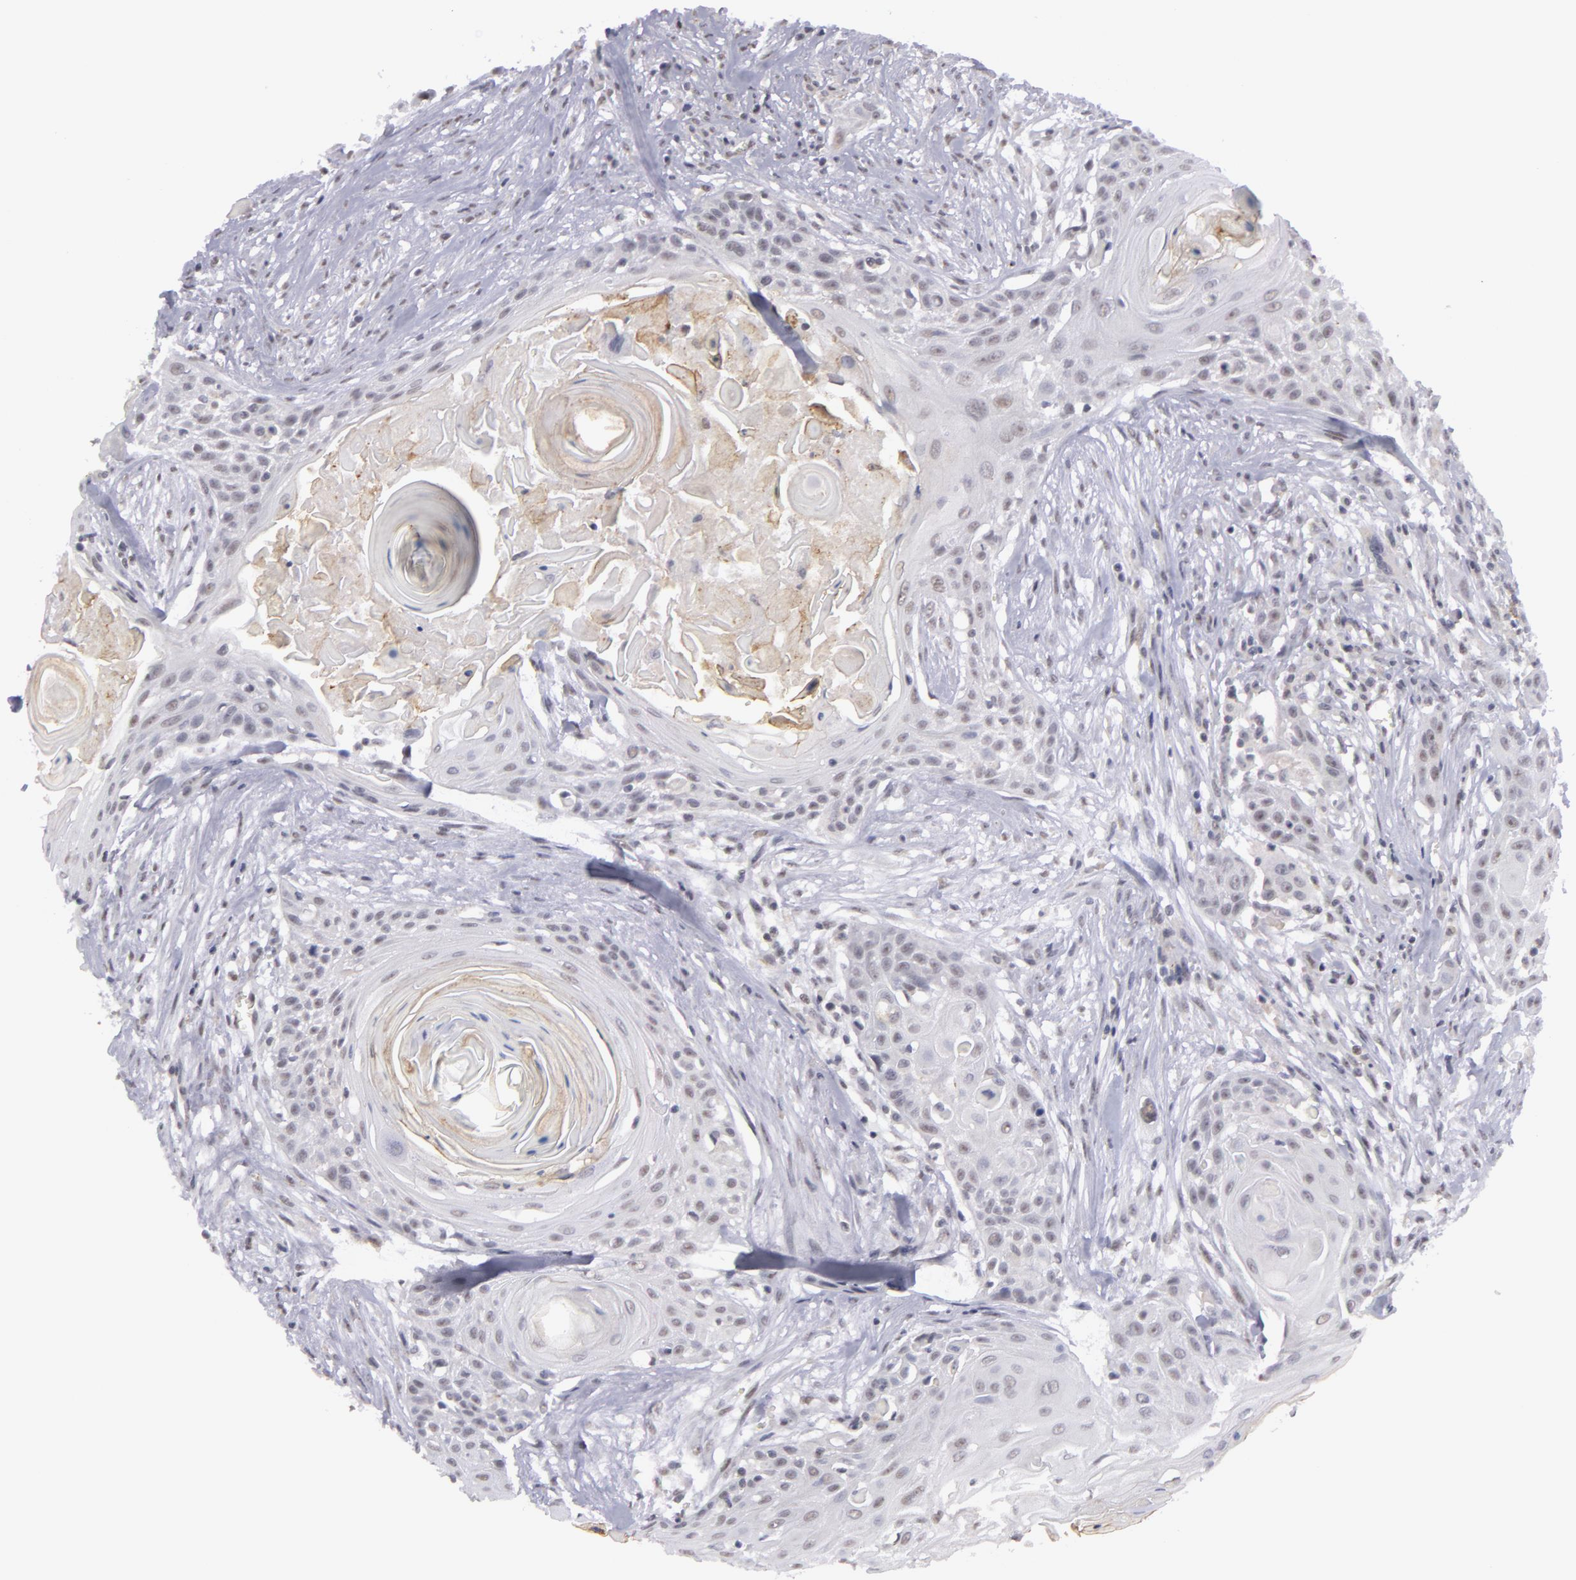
{"staining": {"intensity": "negative", "quantity": "none", "location": "none"}, "tissue": "head and neck cancer", "cell_type": "Tumor cells", "image_type": "cancer", "snomed": [{"axis": "morphology", "description": "Squamous cell carcinoma, NOS"}, {"axis": "morphology", "description": "Squamous cell carcinoma, metastatic, NOS"}, {"axis": "topography", "description": "Lymph node"}, {"axis": "topography", "description": "Salivary gland"}, {"axis": "topography", "description": "Head-Neck"}], "caption": "This is an IHC micrograph of head and neck cancer. There is no positivity in tumor cells.", "gene": "RRP7A", "patient": {"sex": "female", "age": 74}}